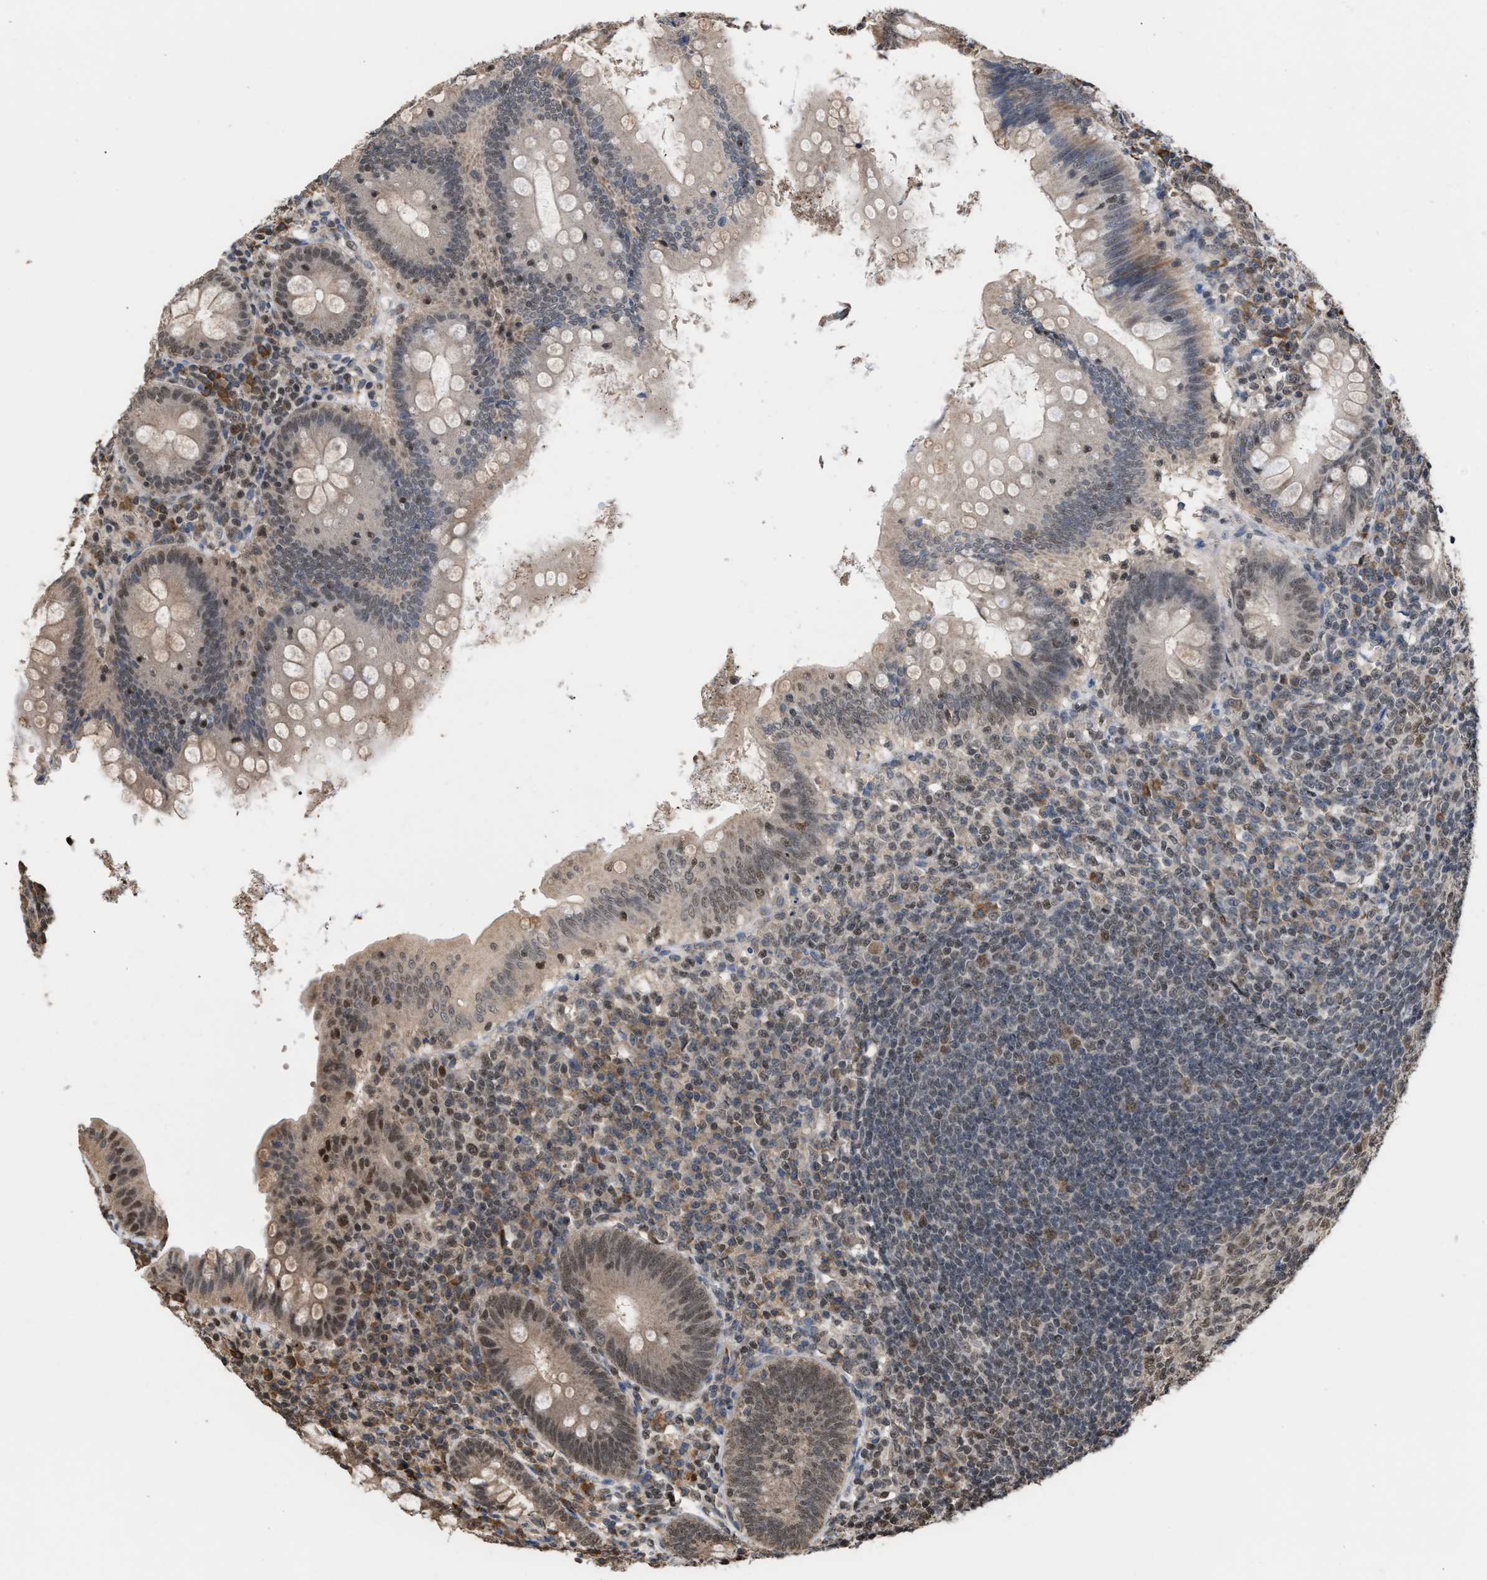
{"staining": {"intensity": "moderate", "quantity": "25%-75%", "location": "cytoplasmic/membranous,nuclear"}, "tissue": "appendix", "cell_type": "Glandular cells", "image_type": "normal", "snomed": [{"axis": "morphology", "description": "Normal tissue, NOS"}, {"axis": "topography", "description": "Appendix"}], "caption": "A brown stain labels moderate cytoplasmic/membranous,nuclear positivity of a protein in glandular cells of unremarkable human appendix.", "gene": "C9orf78", "patient": {"sex": "male", "age": 56}}